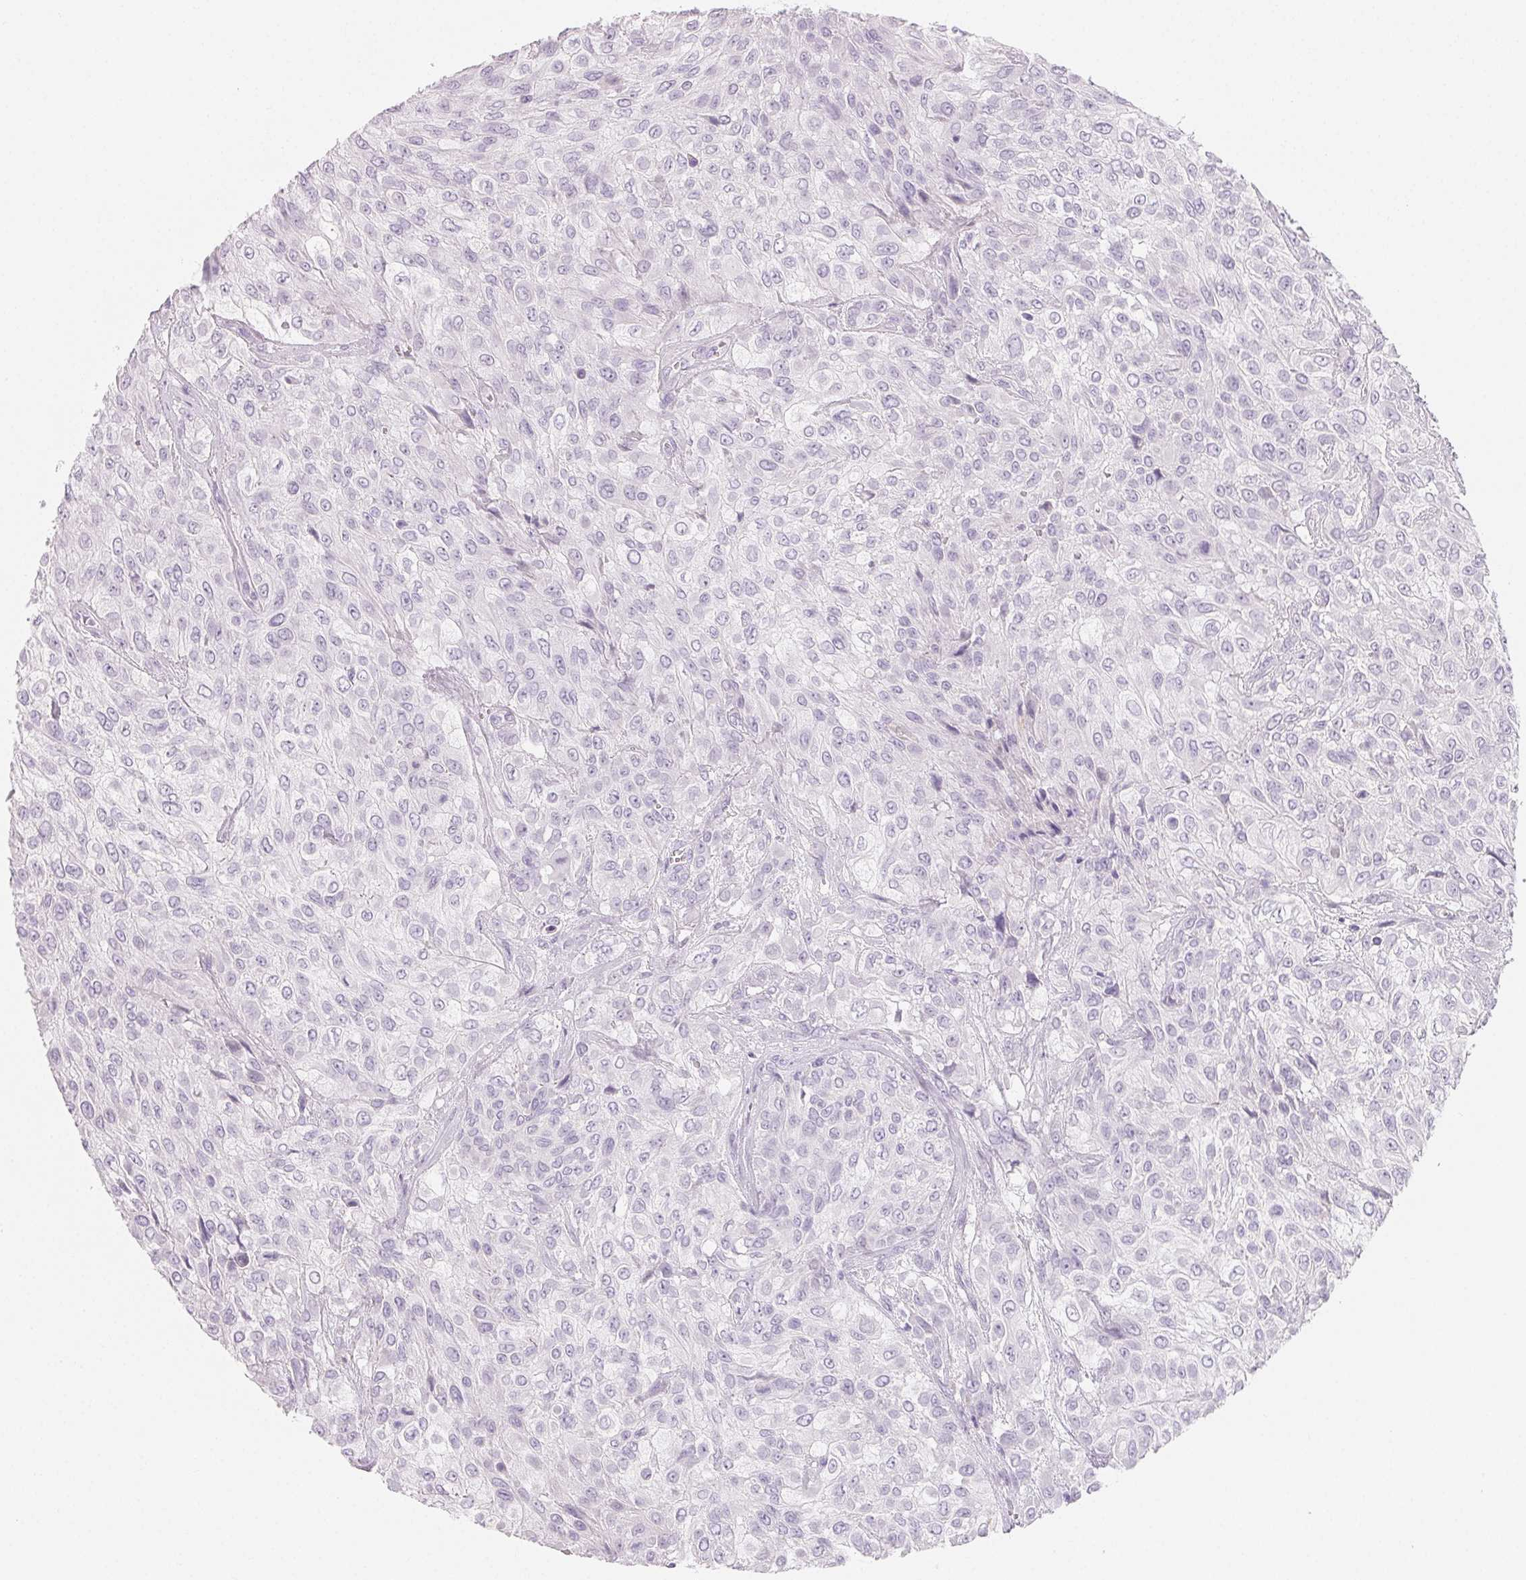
{"staining": {"intensity": "negative", "quantity": "none", "location": "none"}, "tissue": "urothelial cancer", "cell_type": "Tumor cells", "image_type": "cancer", "snomed": [{"axis": "morphology", "description": "Urothelial carcinoma, High grade"}, {"axis": "topography", "description": "Urinary bladder"}], "caption": "This is an immunohistochemistry (IHC) photomicrograph of human urothelial carcinoma (high-grade). There is no staining in tumor cells.", "gene": "SPACA5B", "patient": {"sex": "male", "age": 57}}